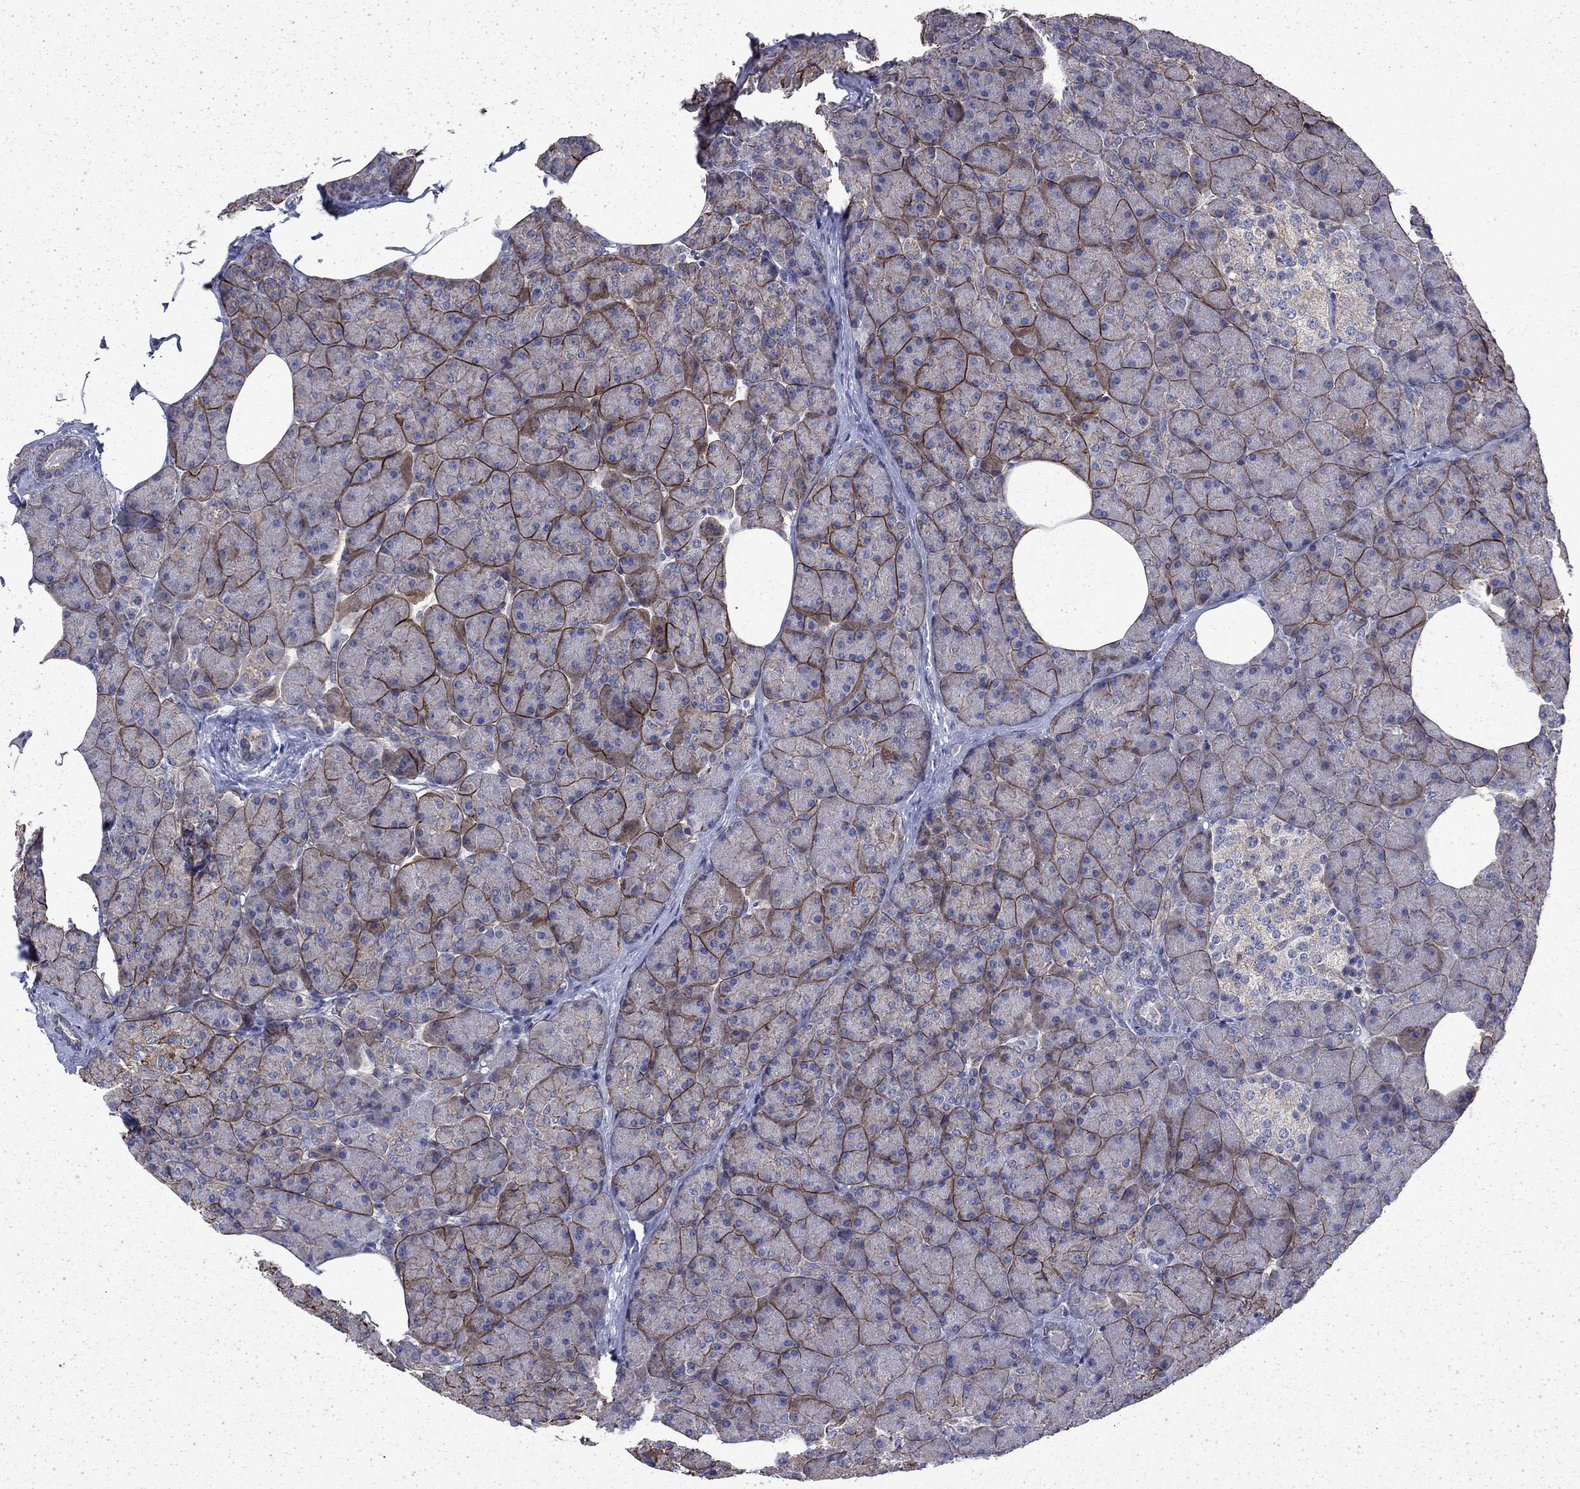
{"staining": {"intensity": "strong", "quantity": "25%-75%", "location": "cytoplasmic/membranous"}, "tissue": "pancreas", "cell_type": "Exocrine glandular cells", "image_type": "normal", "snomed": [{"axis": "morphology", "description": "Normal tissue, NOS"}, {"axis": "topography", "description": "Pancreas"}], "caption": "A high amount of strong cytoplasmic/membranous expression is seen in about 25%-75% of exocrine glandular cells in unremarkable pancreas. (IHC, brightfield microscopy, high magnification).", "gene": "DTNA", "patient": {"sex": "female", "age": 45}}